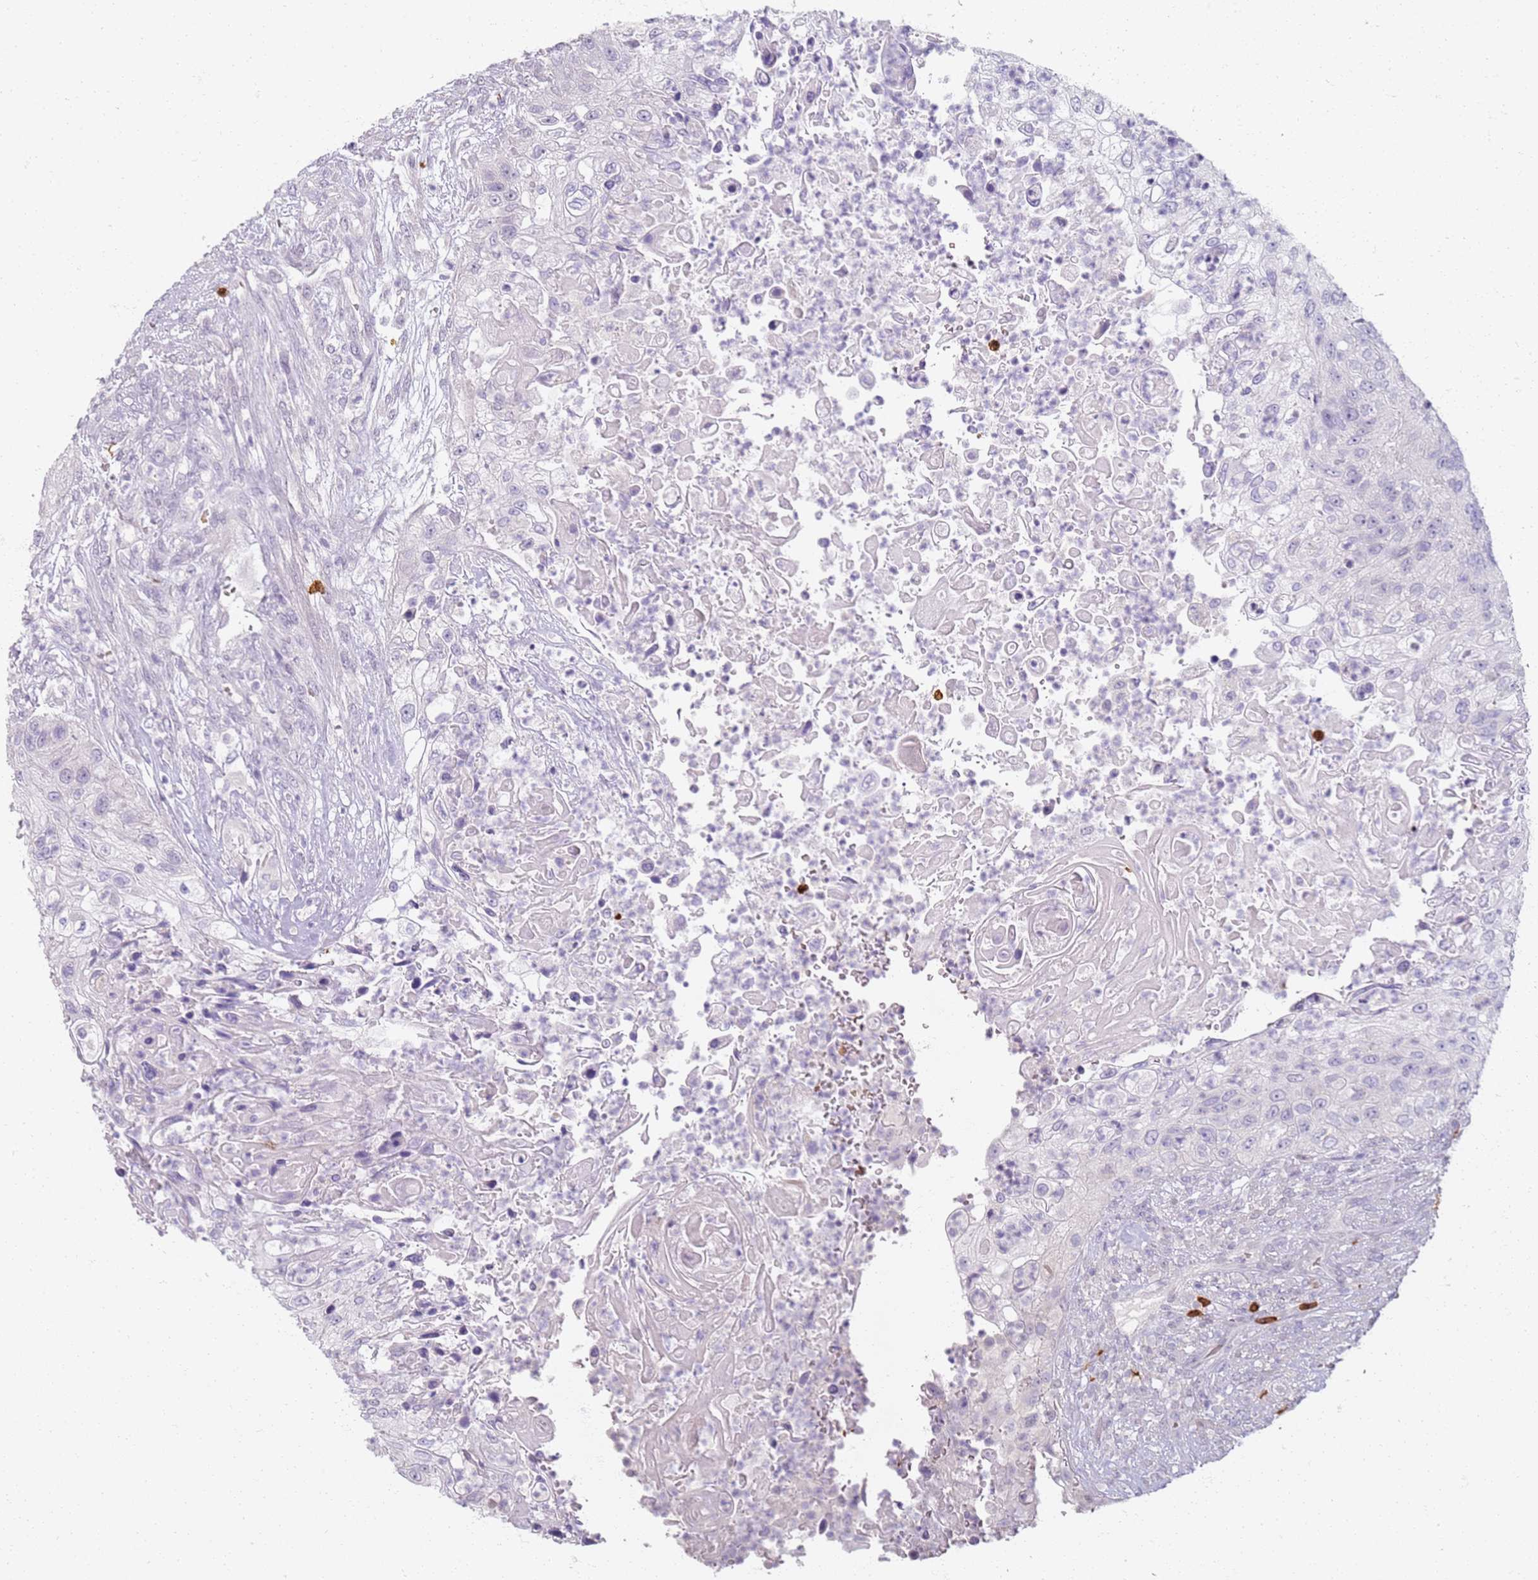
{"staining": {"intensity": "negative", "quantity": "none", "location": "none"}, "tissue": "urothelial cancer", "cell_type": "Tumor cells", "image_type": "cancer", "snomed": [{"axis": "morphology", "description": "Urothelial carcinoma, High grade"}, {"axis": "topography", "description": "Urinary bladder"}], "caption": "Tumor cells show no significant expression in urothelial cancer.", "gene": "CD40LG", "patient": {"sex": "female", "age": 60}}